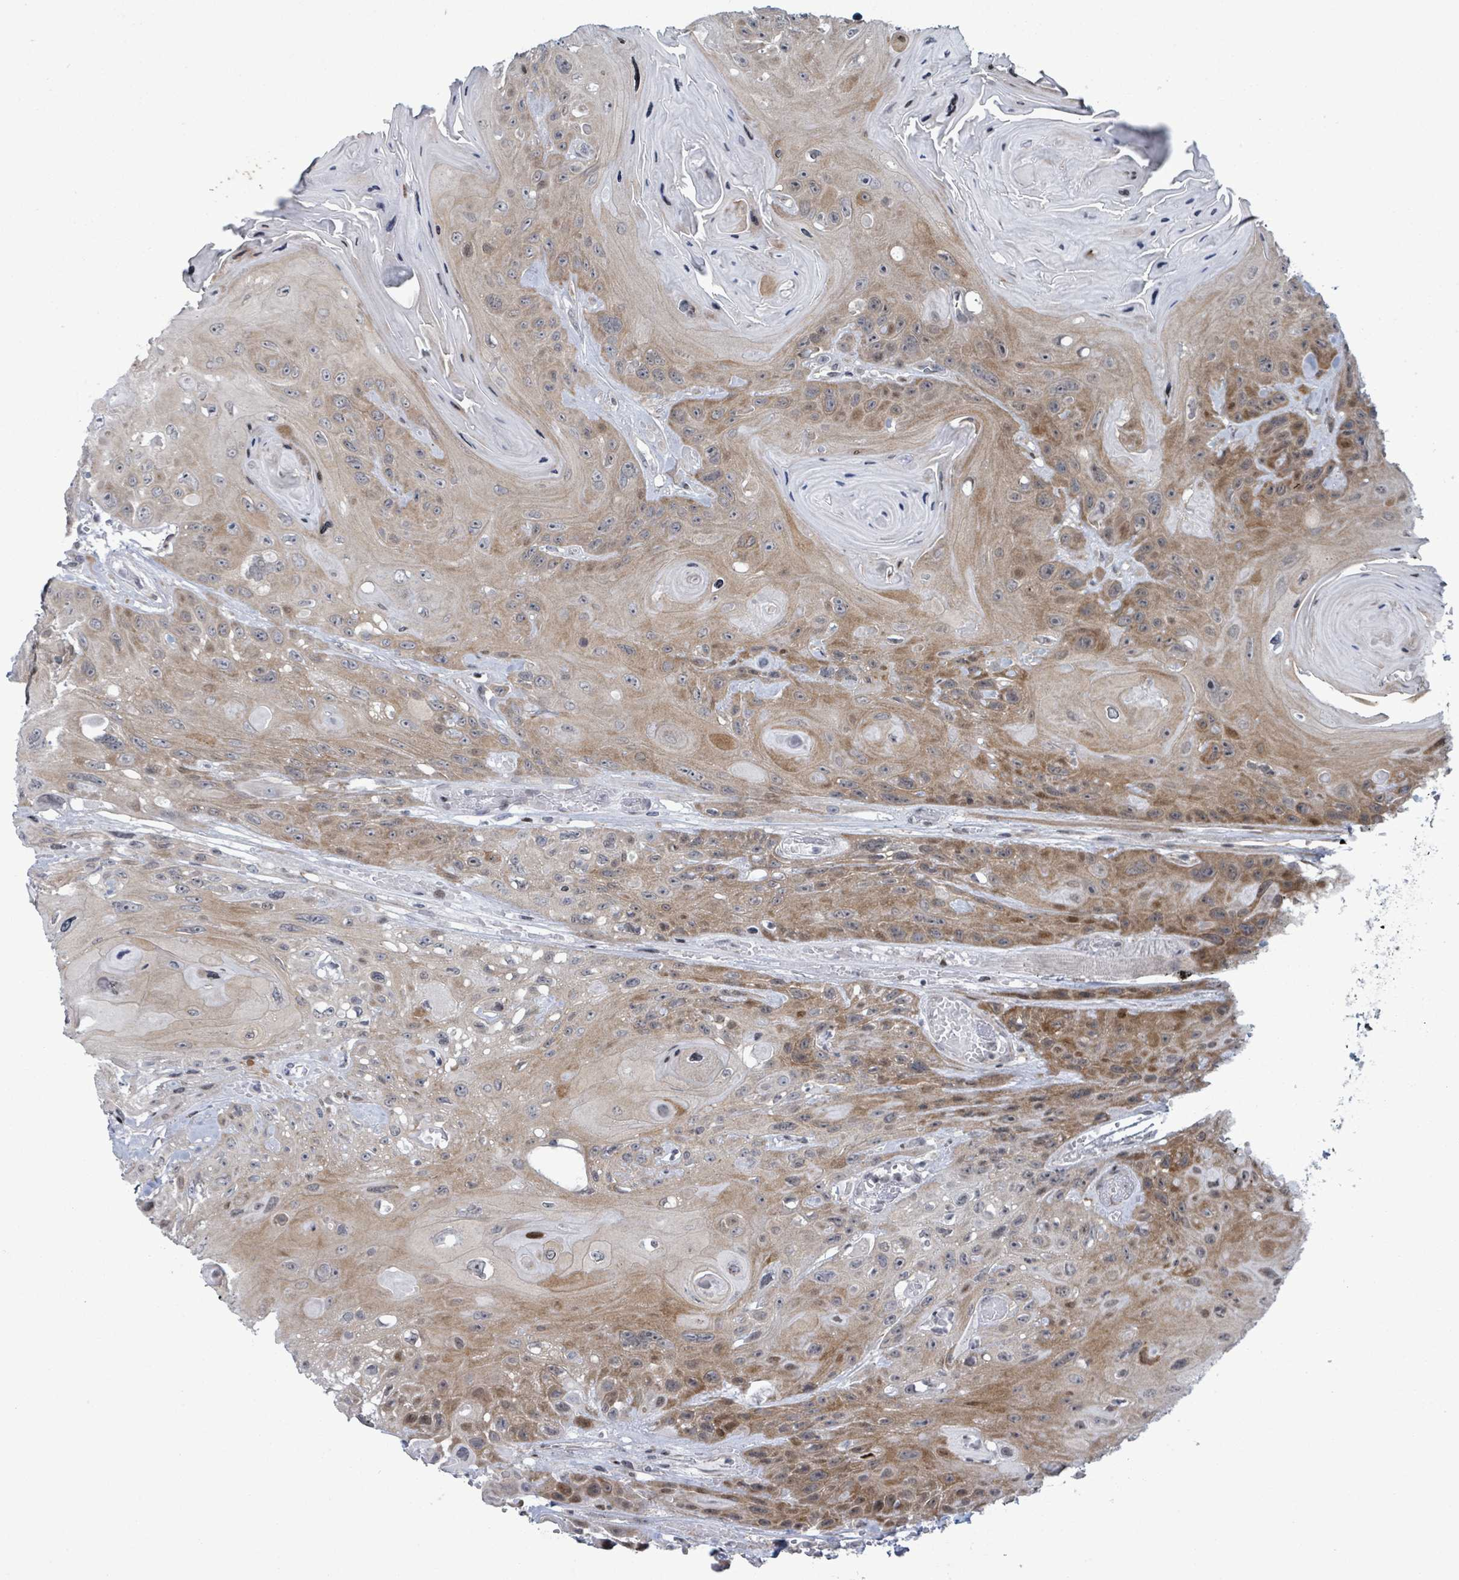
{"staining": {"intensity": "moderate", "quantity": ">75%", "location": "cytoplasmic/membranous"}, "tissue": "head and neck cancer", "cell_type": "Tumor cells", "image_type": "cancer", "snomed": [{"axis": "morphology", "description": "Squamous cell carcinoma, NOS"}, {"axis": "topography", "description": "Head-Neck"}], "caption": "This is an image of immunohistochemistry staining of squamous cell carcinoma (head and neck), which shows moderate staining in the cytoplasmic/membranous of tumor cells.", "gene": "FNDC4", "patient": {"sex": "female", "age": 59}}